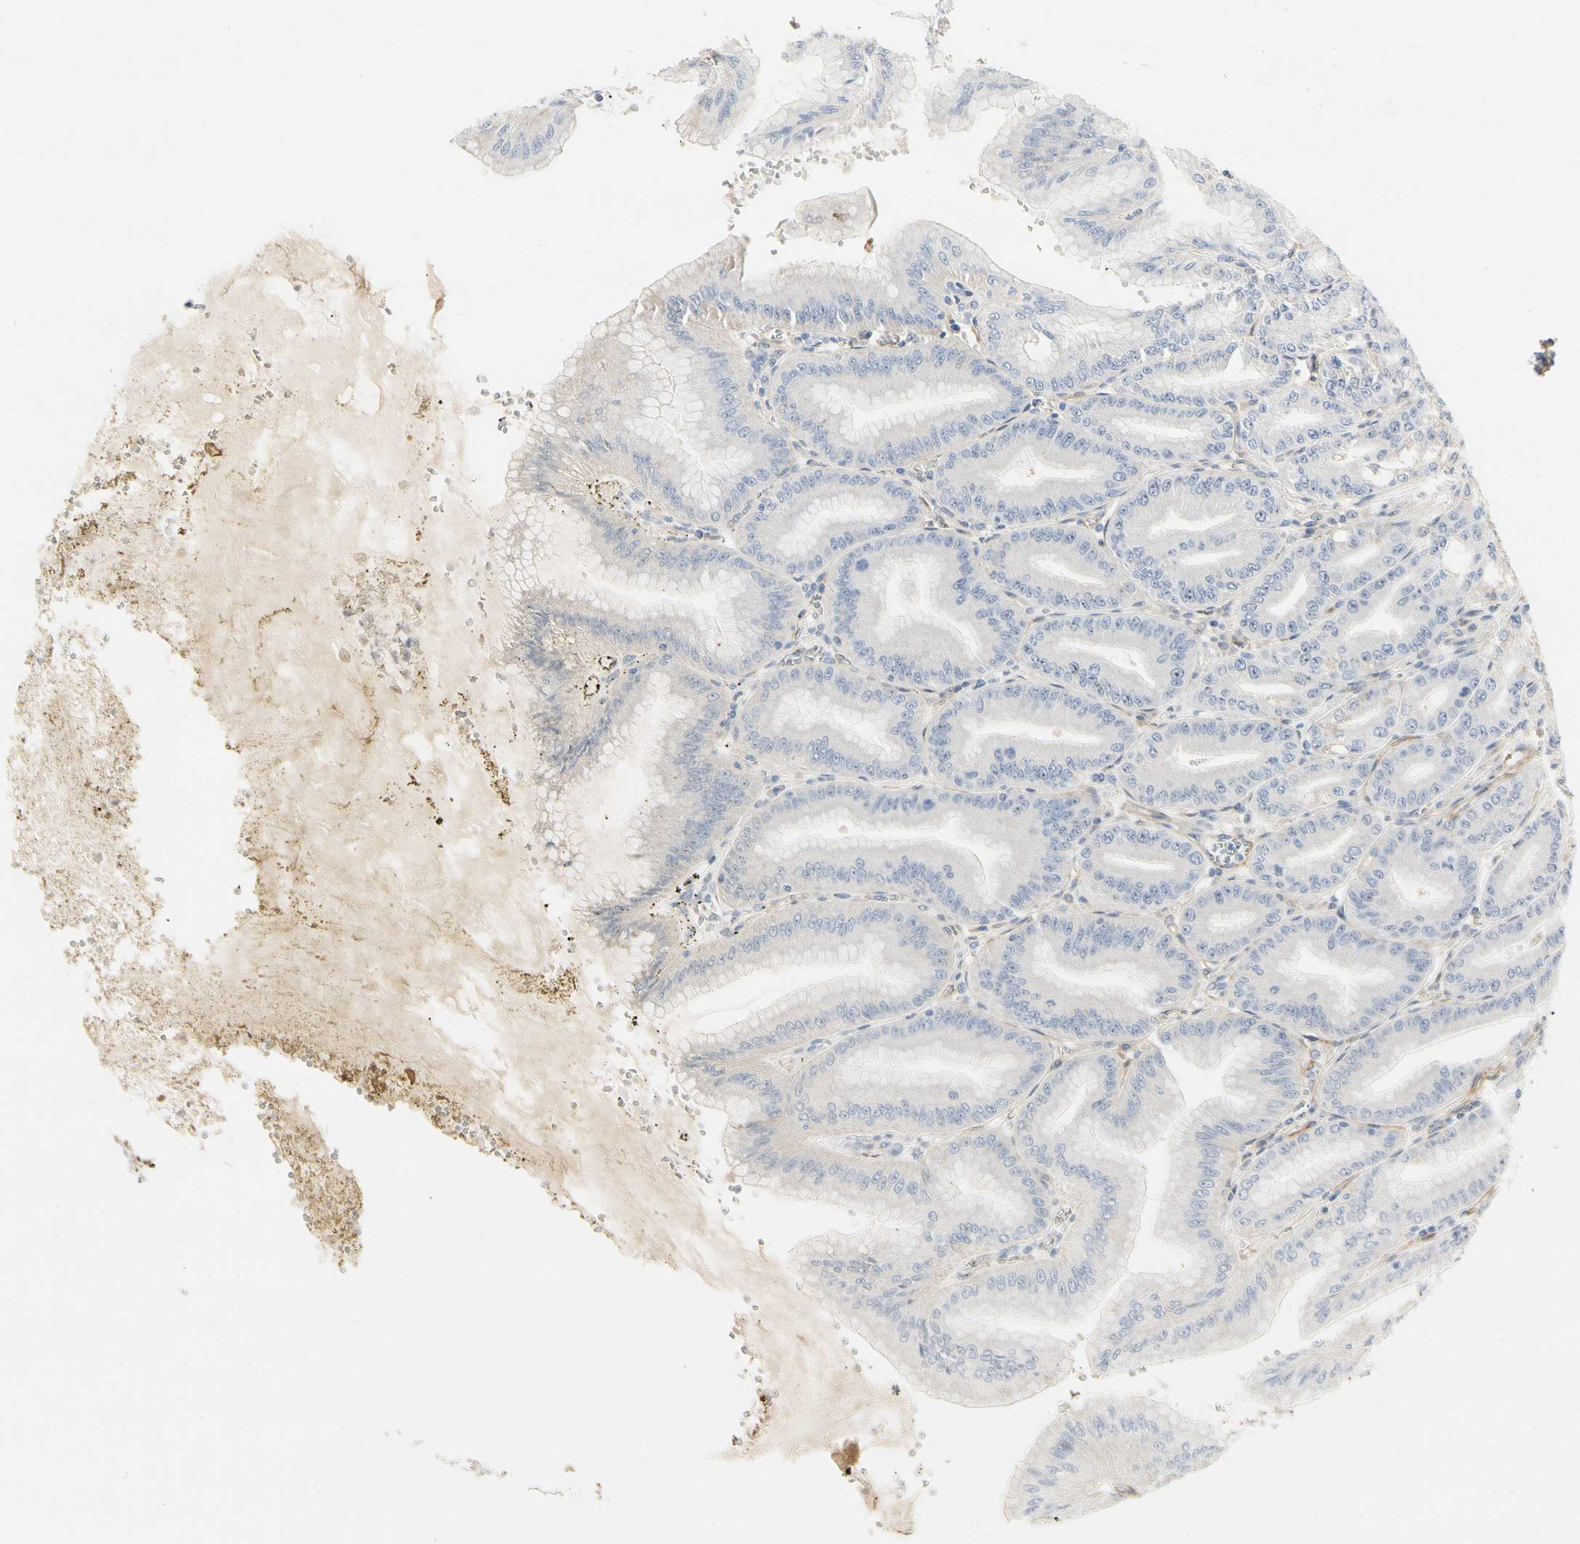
{"staining": {"intensity": "weak", "quantity": "<25%", "location": "cytoplasmic/membranous"}, "tissue": "stomach", "cell_type": "Glandular cells", "image_type": "normal", "snomed": [{"axis": "morphology", "description": "Normal tissue, NOS"}, {"axis": "topography", "description": "Stomach, lower"}], "caption": "Immunohistochemical staining of unremarkable stomach displays no significant positivity in glandular cells.", "gene": "GGT5", "patient": {"sex": "male", "age": 71}}